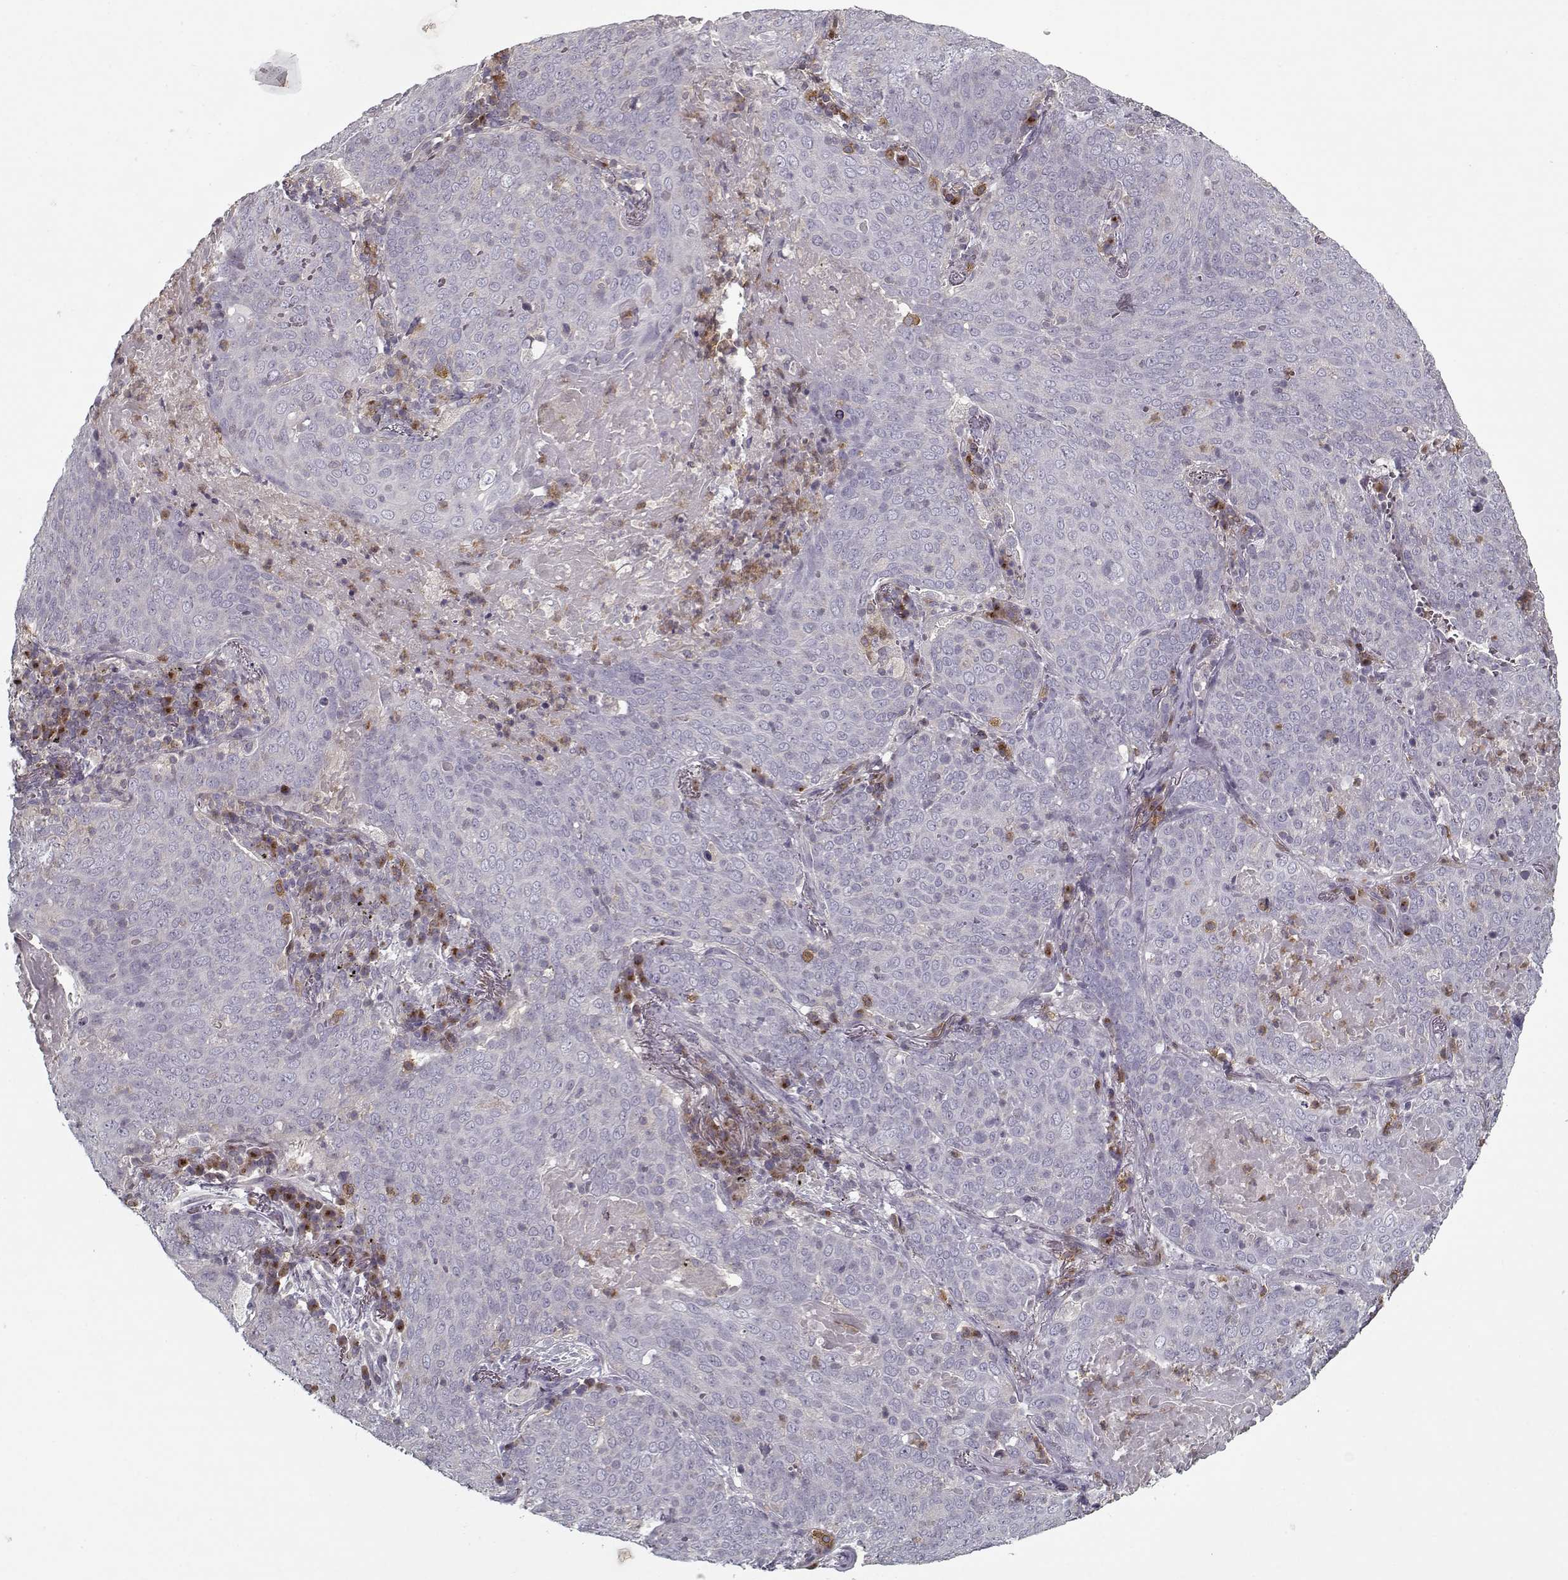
{"staining": {"intensity": "negative", "quantity": "none", "location": "none"}, "tissue": "lung cancer", "cell_type": "Tumor cells", "image_type": "cancer", "snomed": [{"axis": "morphology", "description": "Squamous cell carcinoma, NOS"}, {"axis": "topography", "description": "Lung"}], "caption": "The IHC photomicrograph has no significant expression in tumor cells of lung squamous cell carcinoma tissue.", "gene": "UNC13D", "patient": {"sex": "male", "age": 82}}